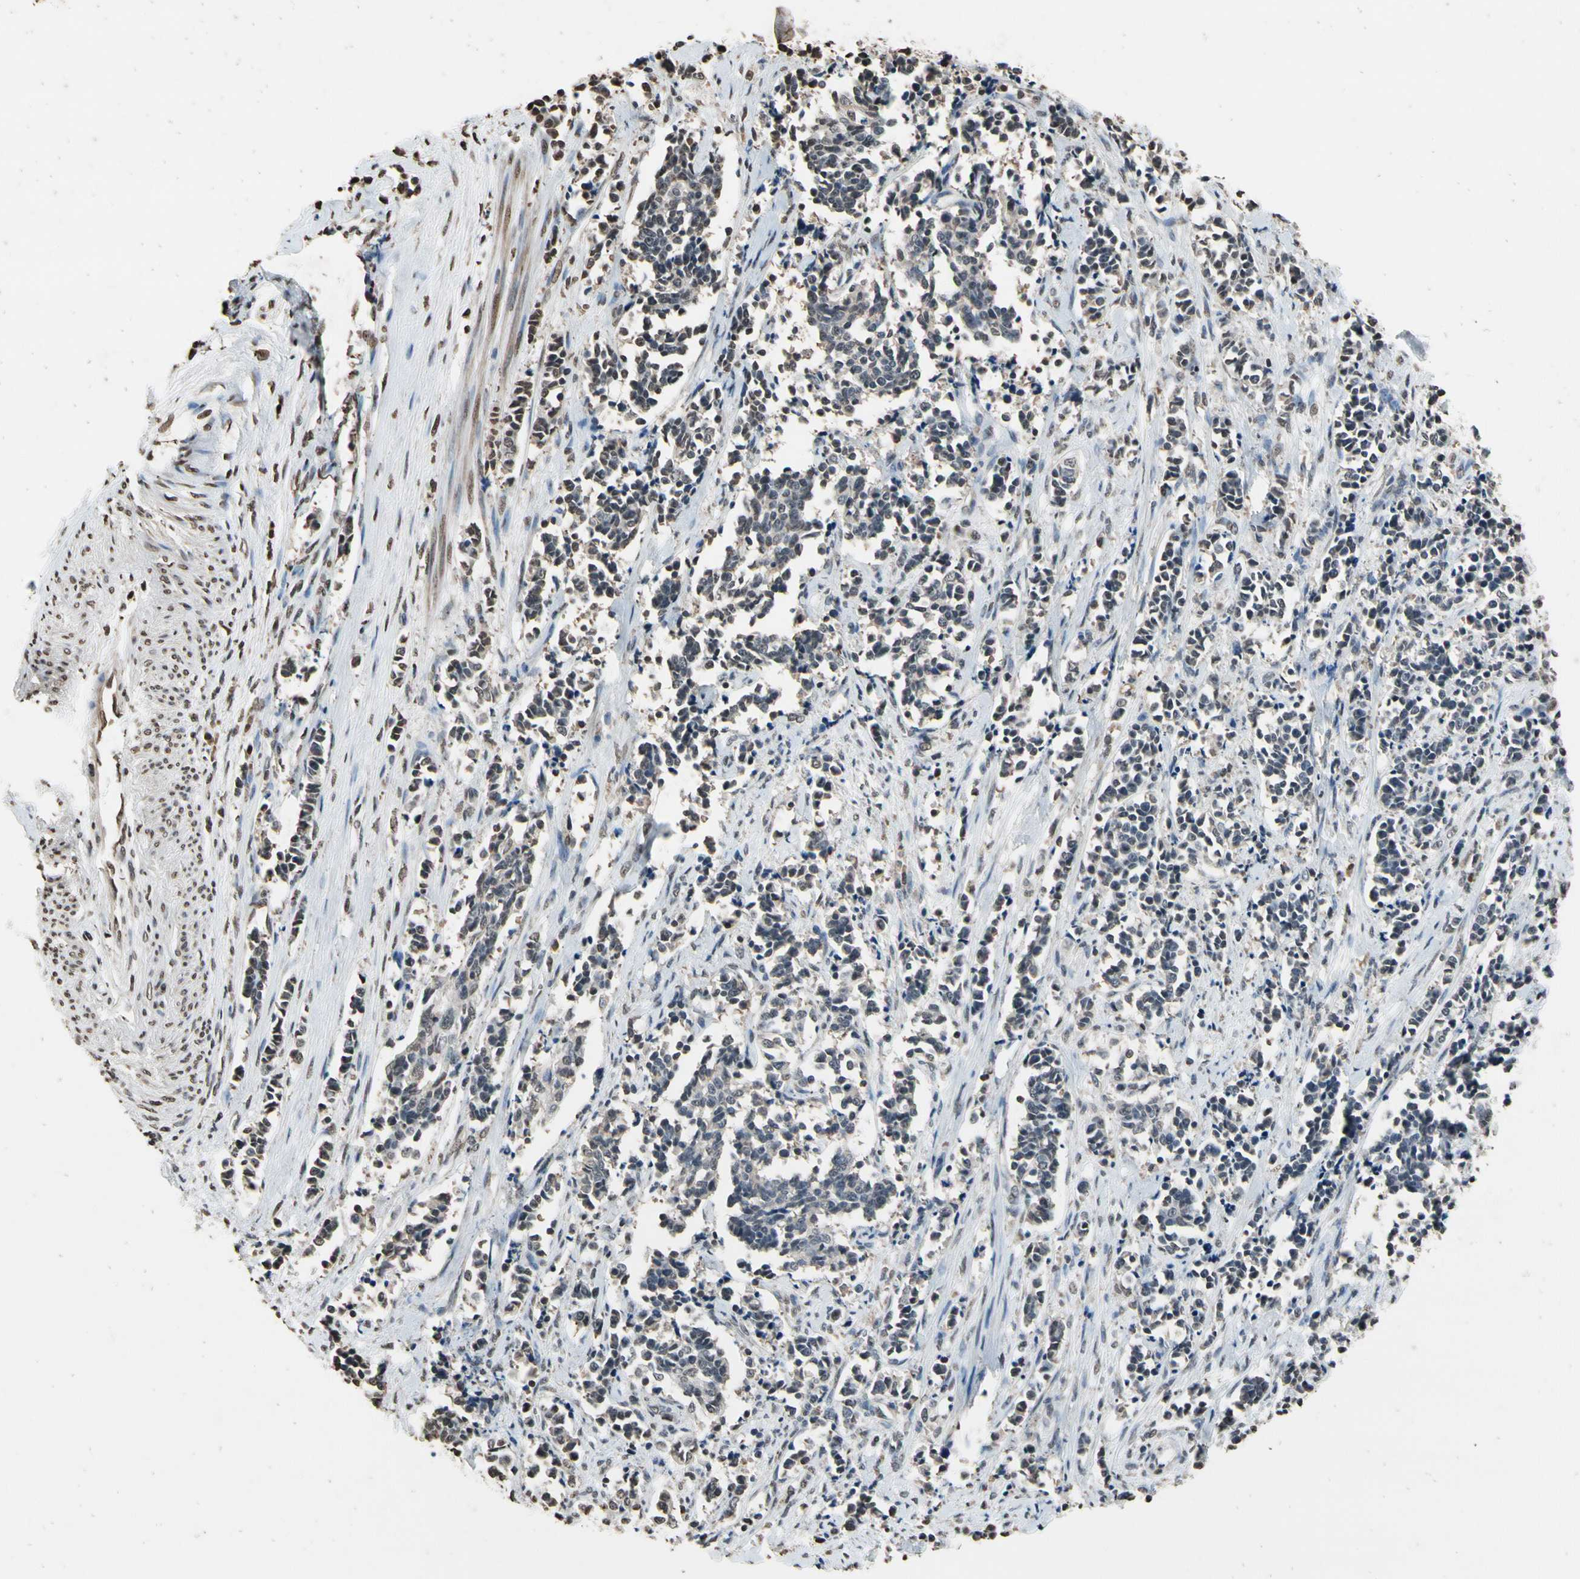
{"staining": {"intensity": "moderate", "quantity": ">75%", "location": "nuclear"}, "tissue": "cervical cancer", "cell_type": "Tumor cells", "image_type": "cancer", "snomed": [{"axis": "morphology", "description": "Squamous cell carcinoma, NOS"}, {"axis": "topography", "description": "Cervix"}], "caption": "Cervical cancer (squamous cell carcinoma) tissue displays moderate nuclear expression in approximately >75% of tumor cells", "gene": "HIPK2", "patient": {"sex": "female", "age": 35}}